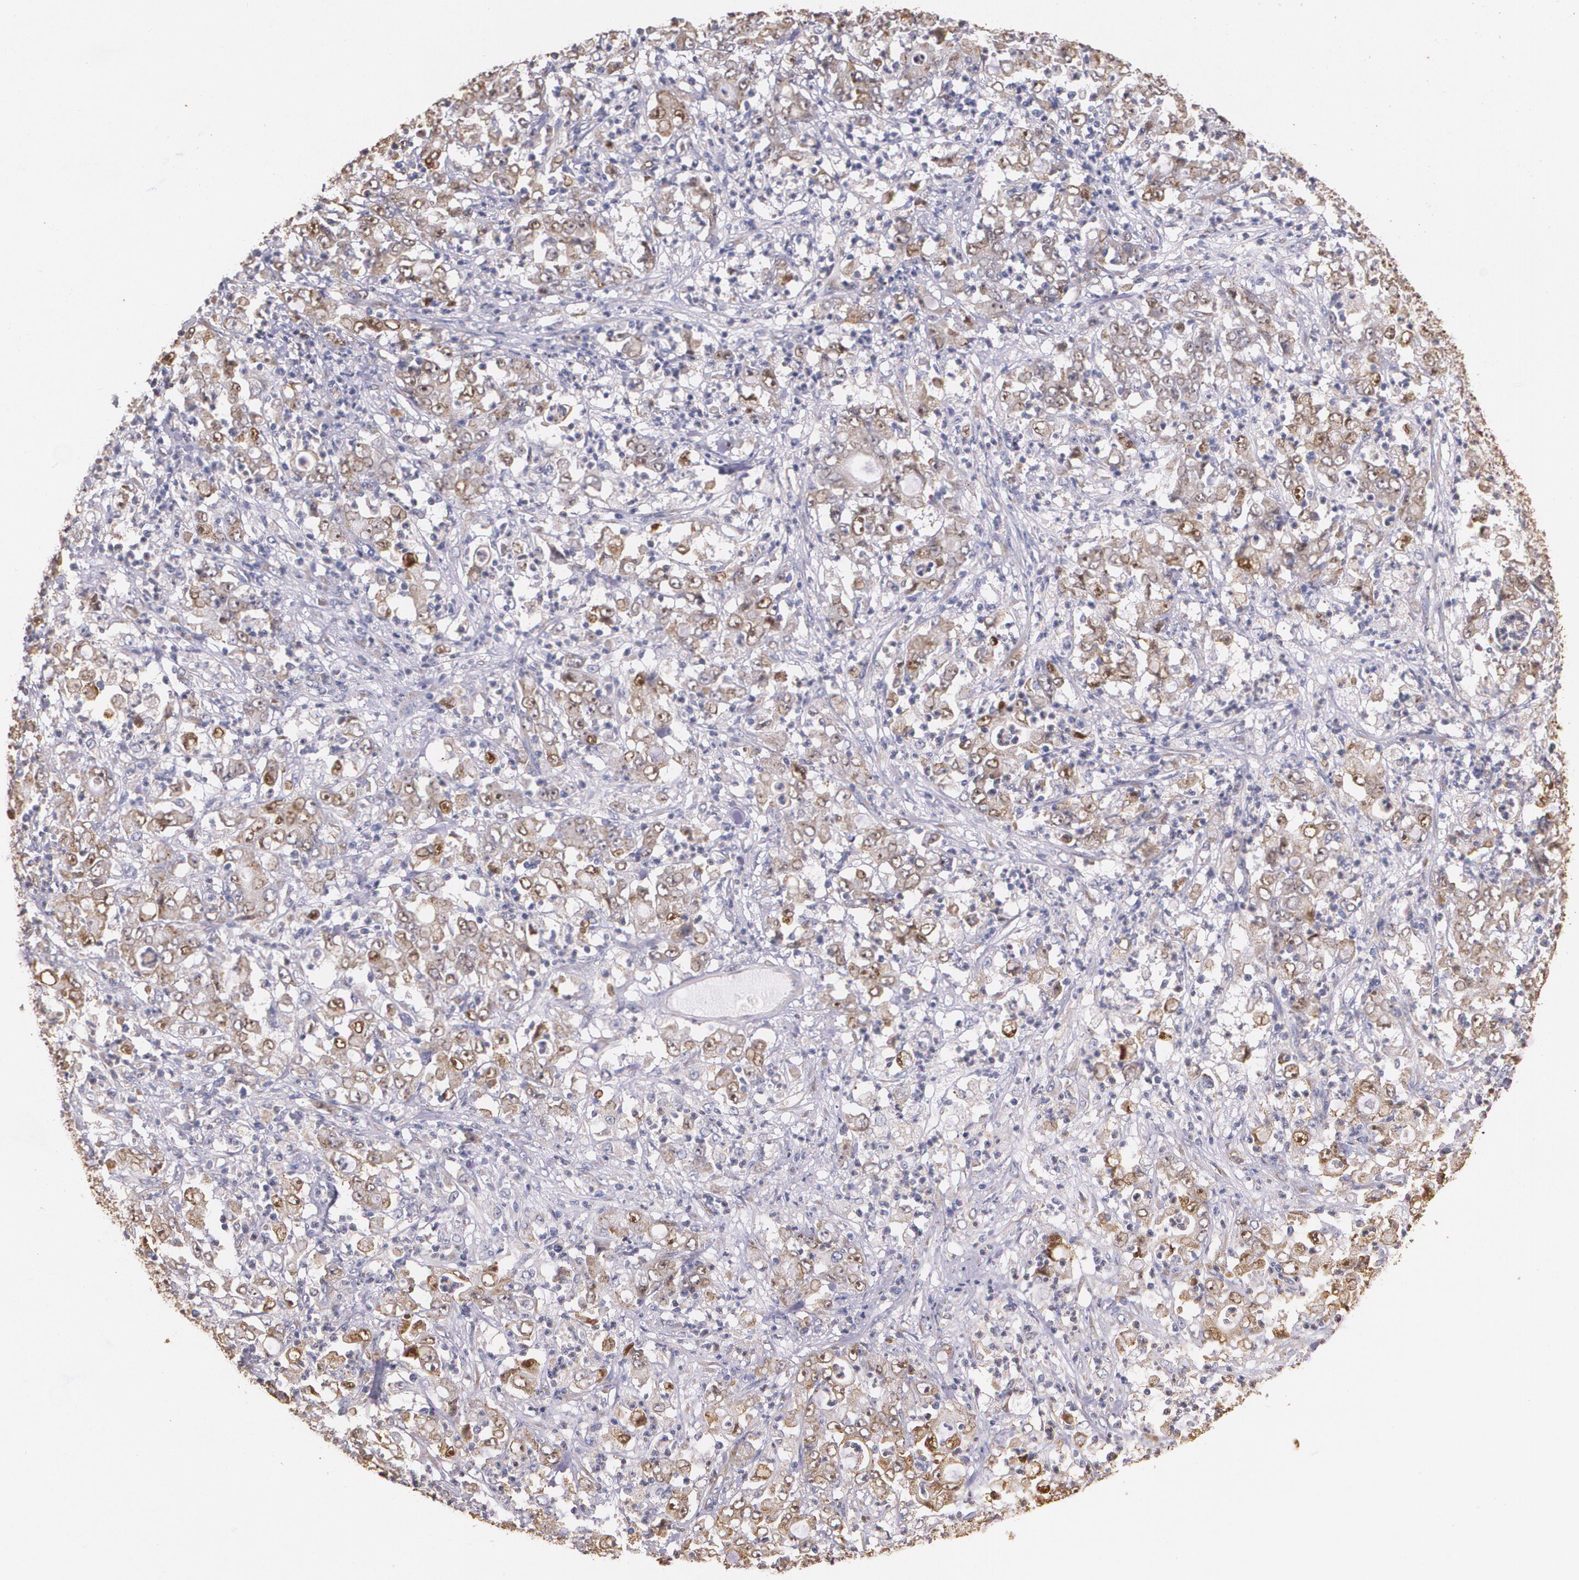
{"staining": {"intensity": "moderate", "quantity": ">75%", "location": "cytoplasmic/membranous"}, "tissue": "stomach cancer", "cell_type": "Tumor cells", "image_type": "cancer", "snomed": [{"axis": "morphology", "description": "Adenocarcinoma, NOS"}, {"axis": "topography", "description": "Stomach, lower"}], "caption": "Stomach cancer (adenocarcinoma) stained for a protein shows moderate cytoplasmic/membranous positivity in tumor cells.", "gene": "ATF3", "patient": {"sex": "female", "age": 71}}